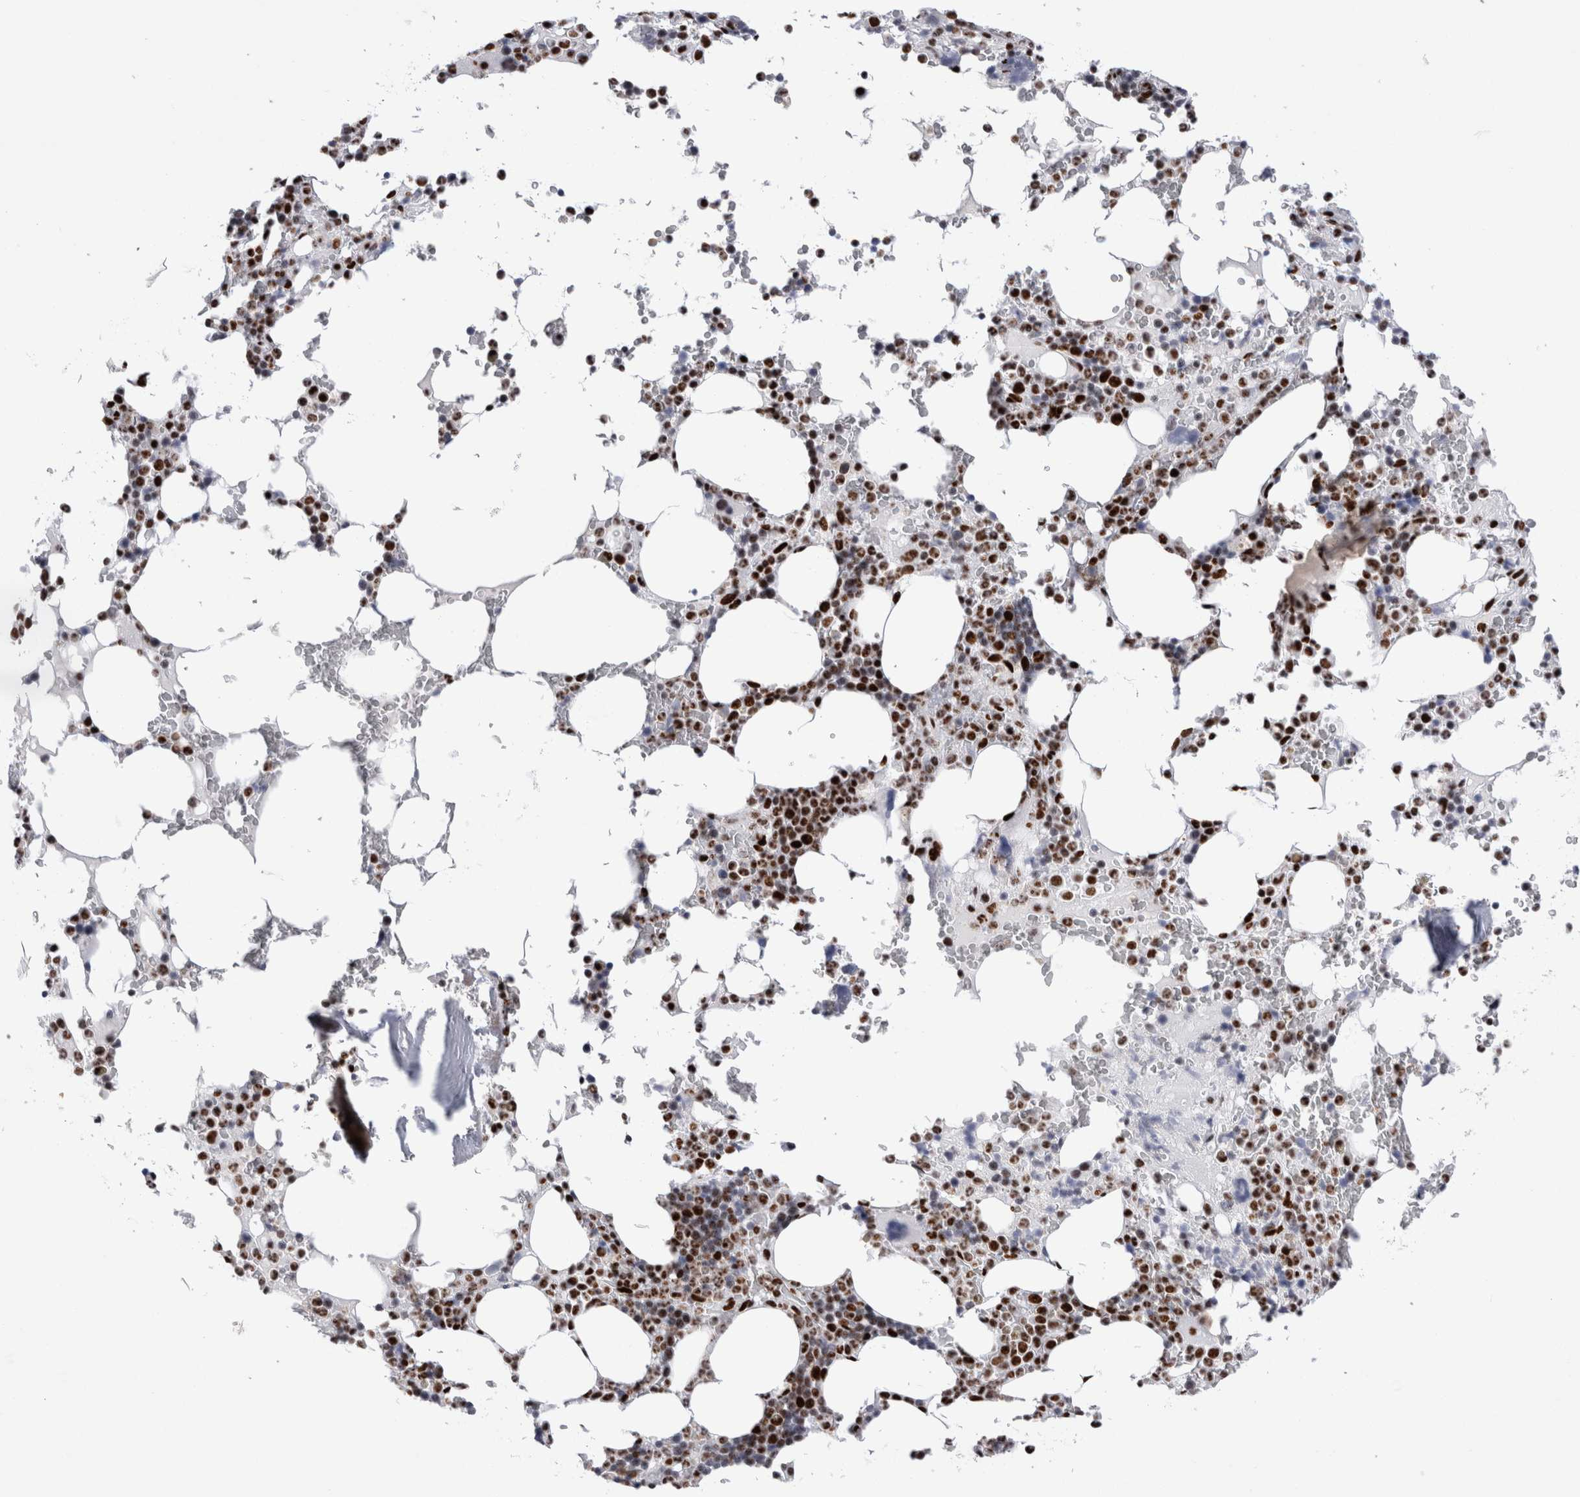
{"staining": {"intensity": "strong", "quantity": ">75%", "location": "nuclear"}, "tissue": "bone marrow", "cell_type": "Hematopoietic cells", "image_type": "normal", "snomed": [{"axis": "morphology", "description": "Normal tissue, NOS"}, {"axis": "topography", "description": "Bone marrow"}], "caption": "DAB immunohistochemical staining of normal bone marrow demonstrates strong nuclear protein expression in approximately >75% of hematopoietic cells. The protein of interest is stained brown, and the nuclei are stained in blue (DAB (3,3'-diaminobenzidine) IHC with brightfield microscopy, high magnification).", "gene": "RBM6", "patient": {"sex": "male", "age": 58}}